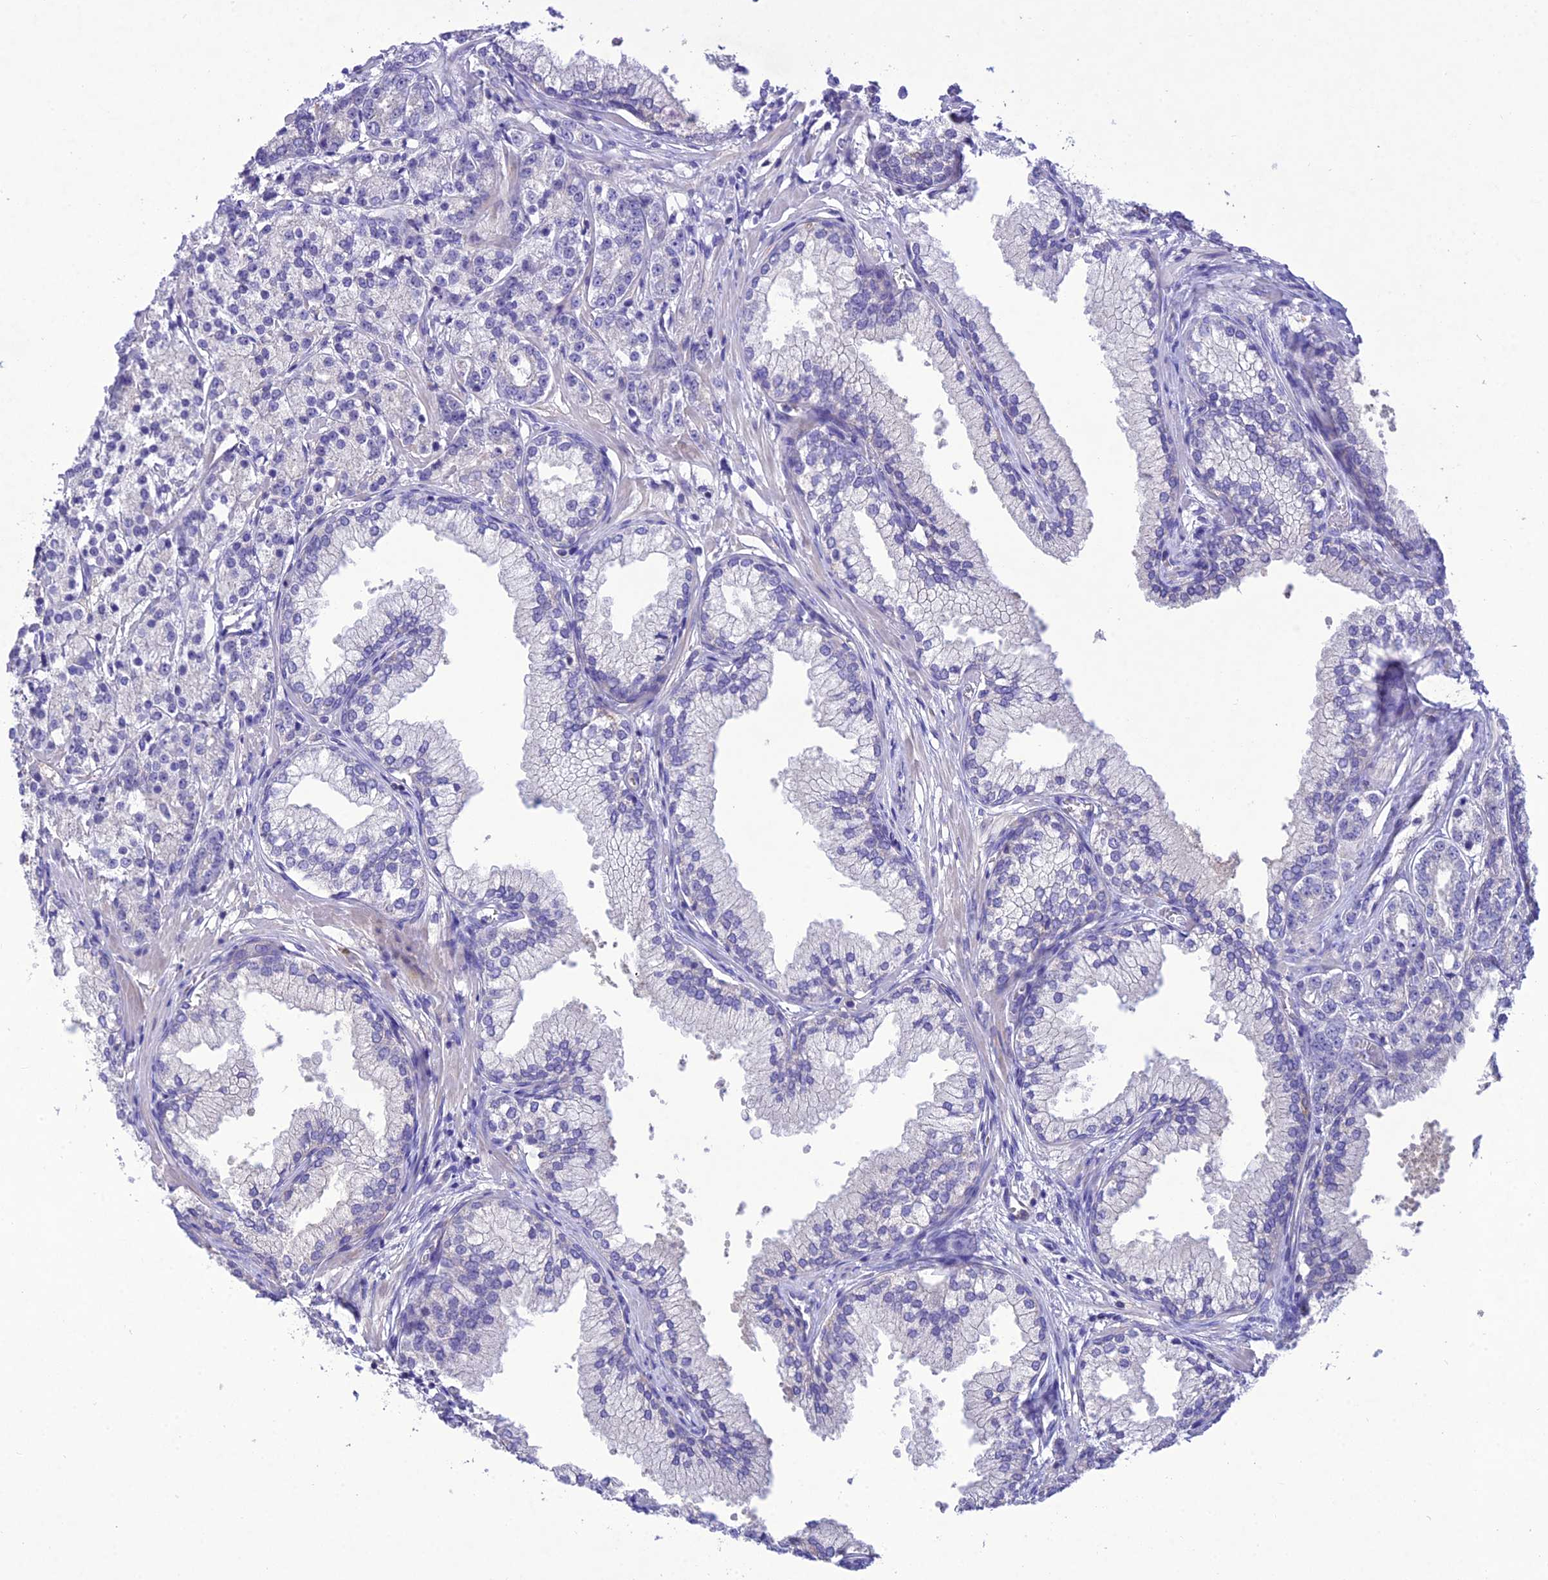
{"staining": {"intensity": "negative", "quantity": "none", "location": "none"}, "tissue": "prostate cancer", "cell_type": "Tumor cells", "image_type": "cancer", "snomed": [{"axis": "morphology", "description": "Adenocarcinoma, High grade"}, {"axis": "topography", "description": "Prostate"}], "caption": "Immunohistochemistry (IHC) of adenocarcinoma (high-grade) (prostate) displays no positivity in tumor cells.", "gene": "SNX24", "patient": {"sex": "male", "age": 69}}